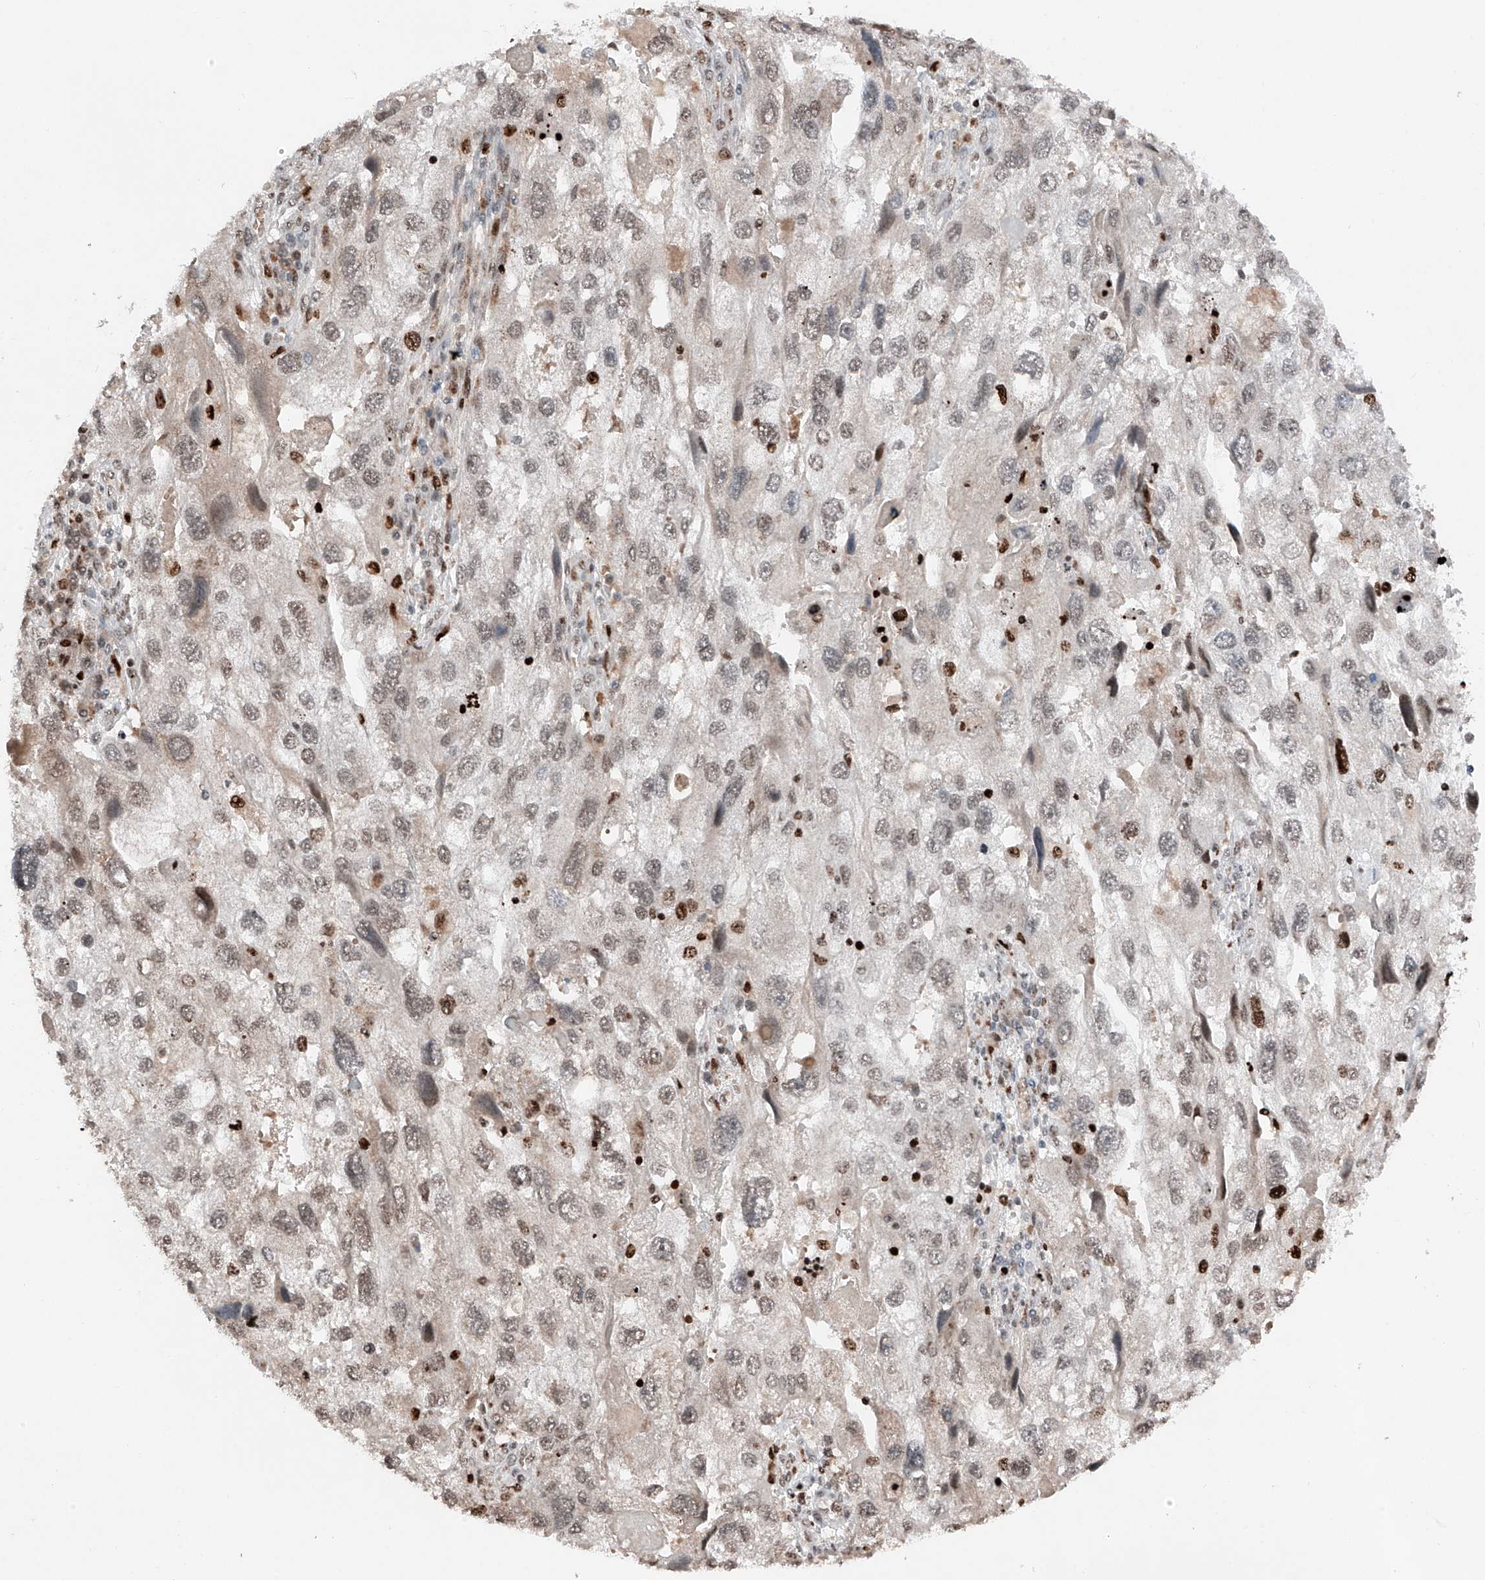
{"staining": {"intensity": "weak", "quantity": "25%-75%", "location": "nuclear"}, "tissue": "endometrial cancer", "cell_type": "Tumor cells", "image_type": "cancer", "snomed": [{"axis": "morphology", "description": "Adenocarcinoma, NOS"}, {"axis": "topography", "description": "Endometrium"}], "caption": "Human endometrial cancer (adenocarcinoma) stained with a protein marker reveals weak staining in tumor cells.", "gene": "TBX4", "patient": {"sex": "female", "age": 49}}